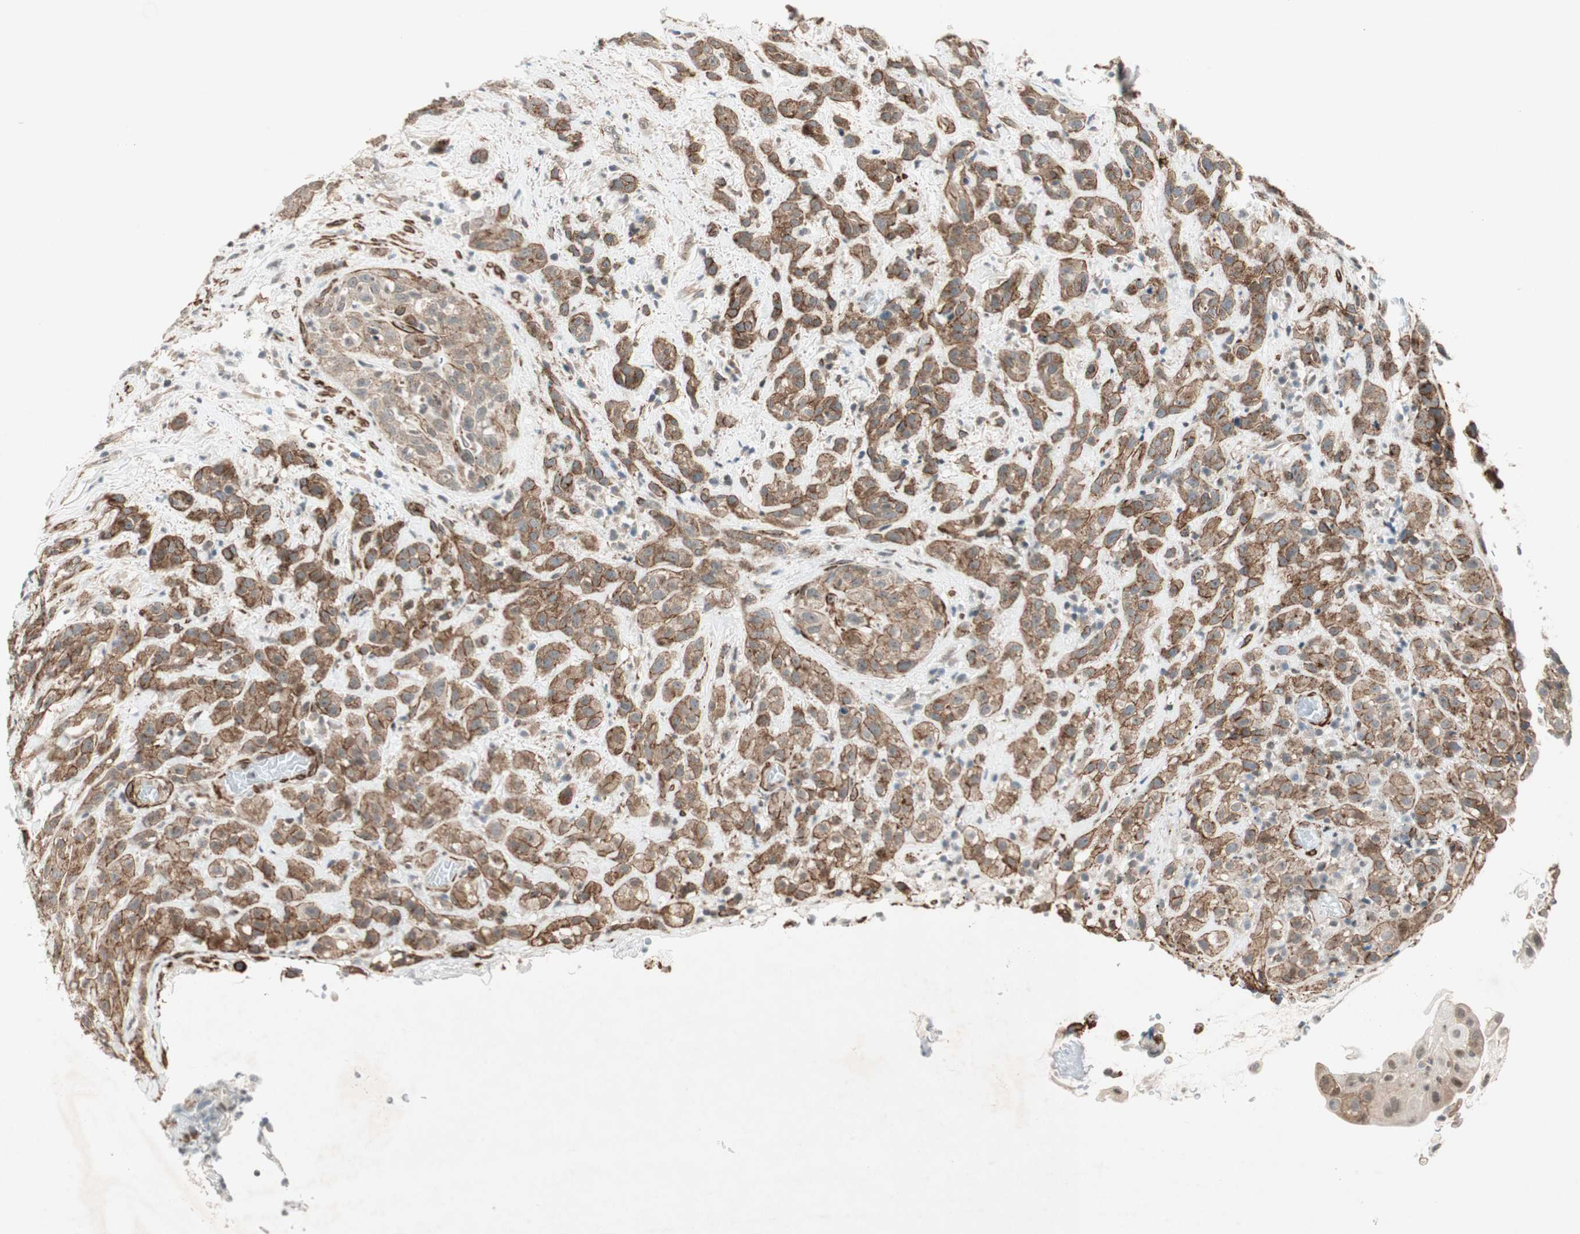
{"staining": {"intensity": "strong", "quantity": ">75%", "location": "cytoplasmic/membranous"}, "tissue": "head and neck cancer", "cell_type": "Tumor cells", "image_type": "cancer", "snomed": [{"axis": "morphology", "description": "Squamous cell carcinoma, NOS"}, {"axis": "topography", "description": "Head-Neck"}], "caption": "Protein analysis of head and neck squamous cell carcinoma tissue displays strong cytoplasmic/membranous staining in about >75% of tumor cells.", "gene": "CDK19", "patient": {"sex": "male", "age": 62}}